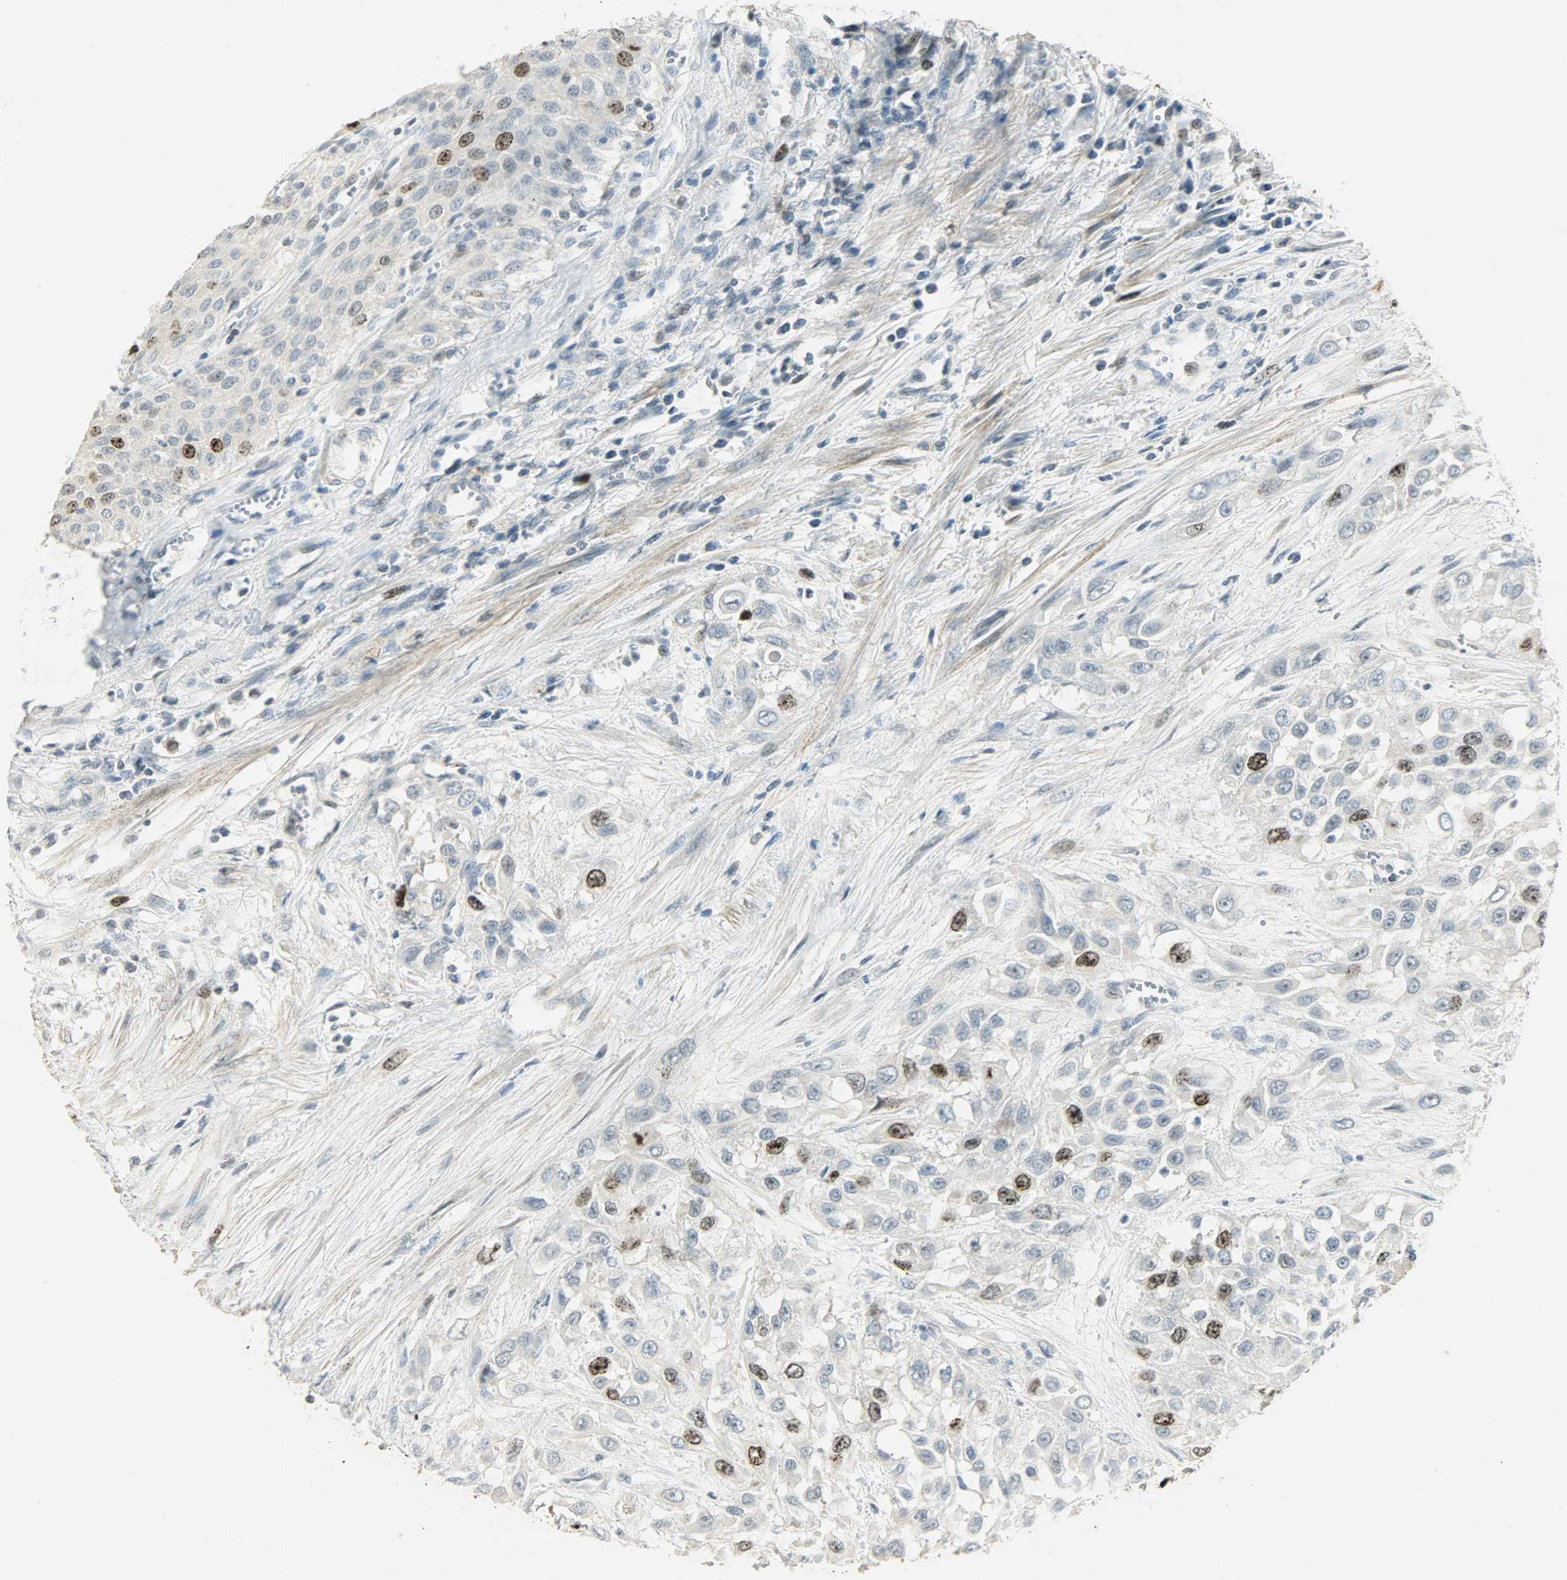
{"staining": {"intensity": "strong", "quantity": "25%-75%", "location": "nuclear"}, "tissue": "urothelial cancer", "cell_type": "Tumor cells", "image_type": "cancer", "snomed": [{"axis": "morphology", "description": "Urothelial carcinoma, High grade"}, {"axis": "topography", "description": "Urinary bladder"}], "caption": "Immunohistochemical staining of urothelial carcinoma (high-grade) exhibits high levels of strong nuclear positivity in approximately 25%-75% of tumor cells.", "gene": "AURKB", "patient": {"sex": "male", "age": 57}}